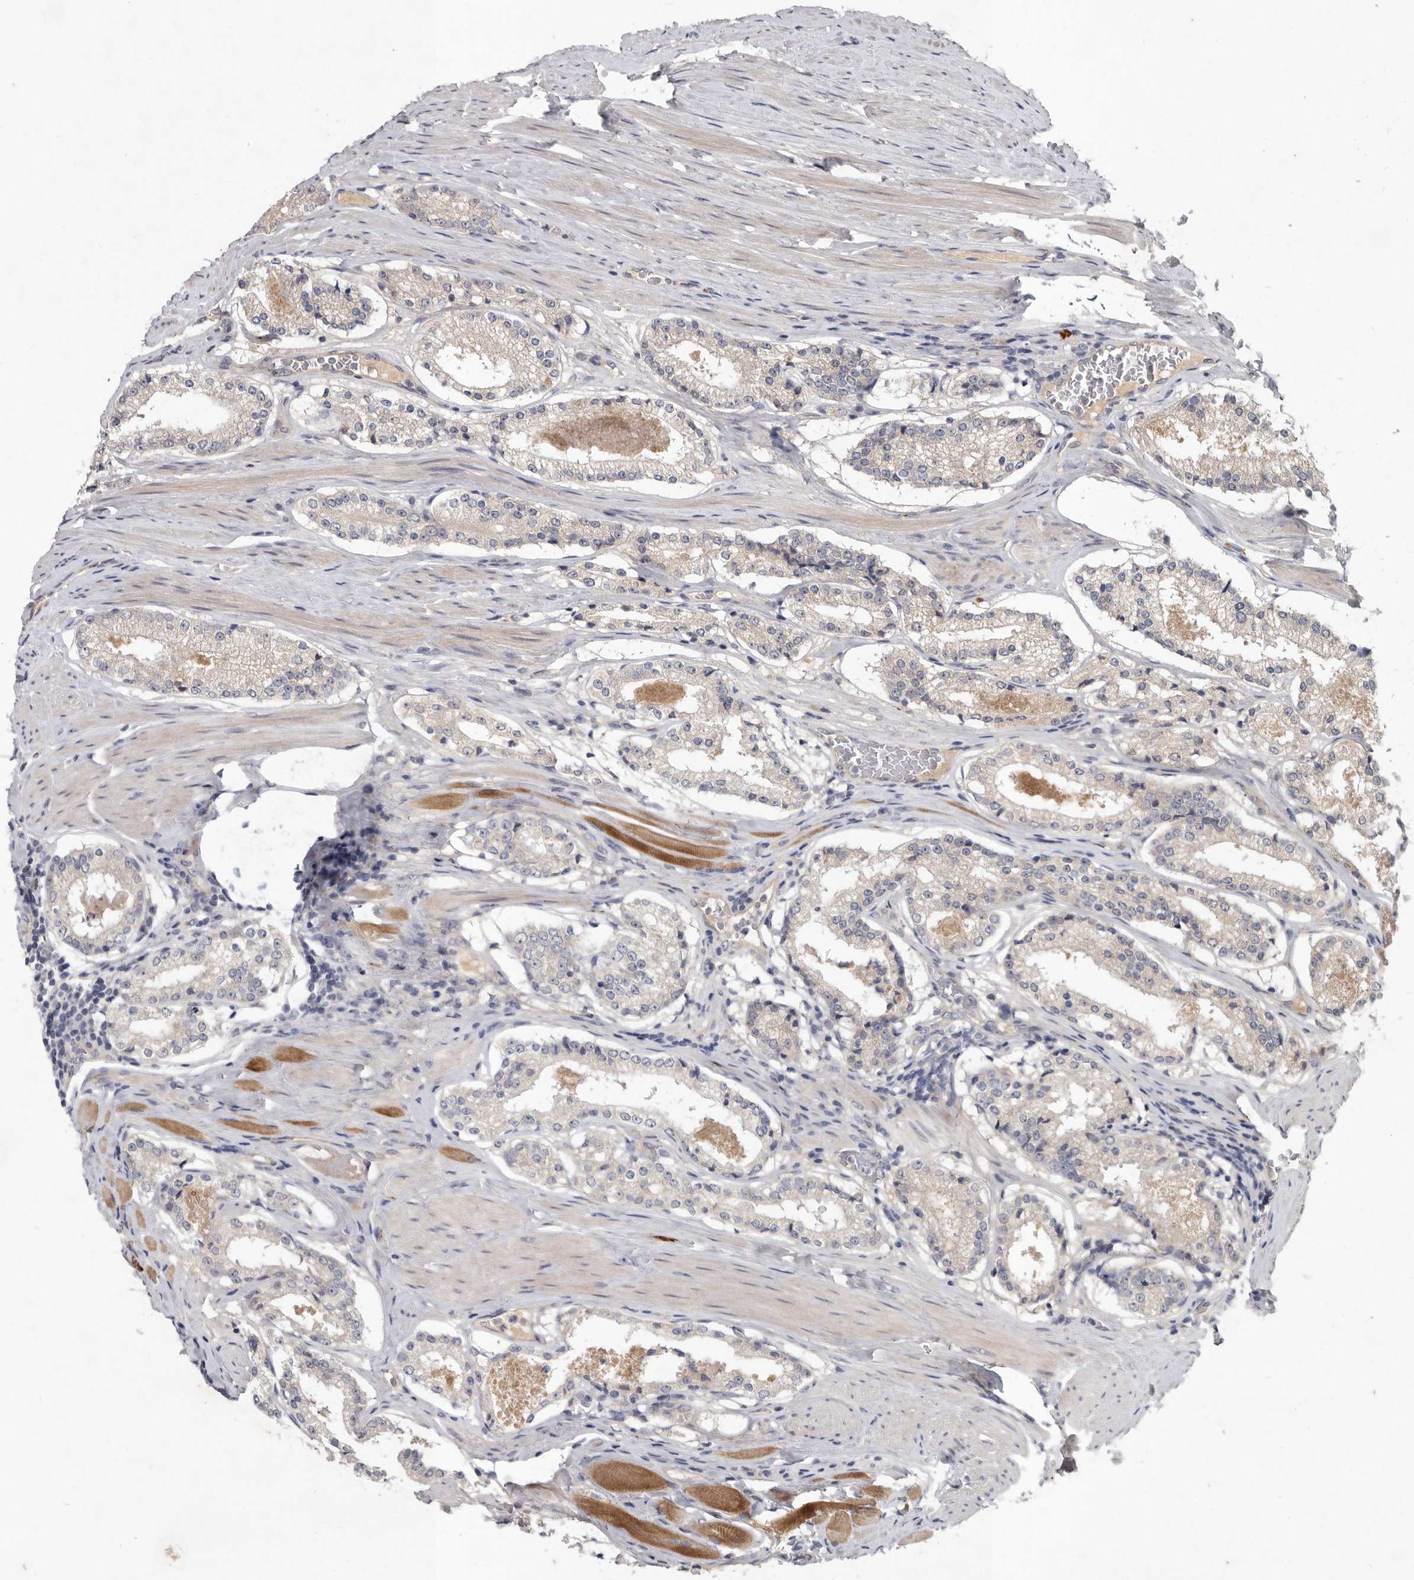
{"staining": {"intensity": "negative", "quantity": "none", "location": "none"}, "tissue": "prostate cancer", "cell_type": "Tumor cells", "image_type": "cancer", "snomed": [{"axis": "morphology", "description": "Adenocarcinoma, Low grade"}, {"axis": "topography", "description": "Prostate"}], "caption": "Immunohistochemical staining of prostate low-grade adenocarcinoma demonstrates no significant positivity in tumor cells.", "gene": "SLC22A1", "patient": {"sex": "male", "age": 70}}